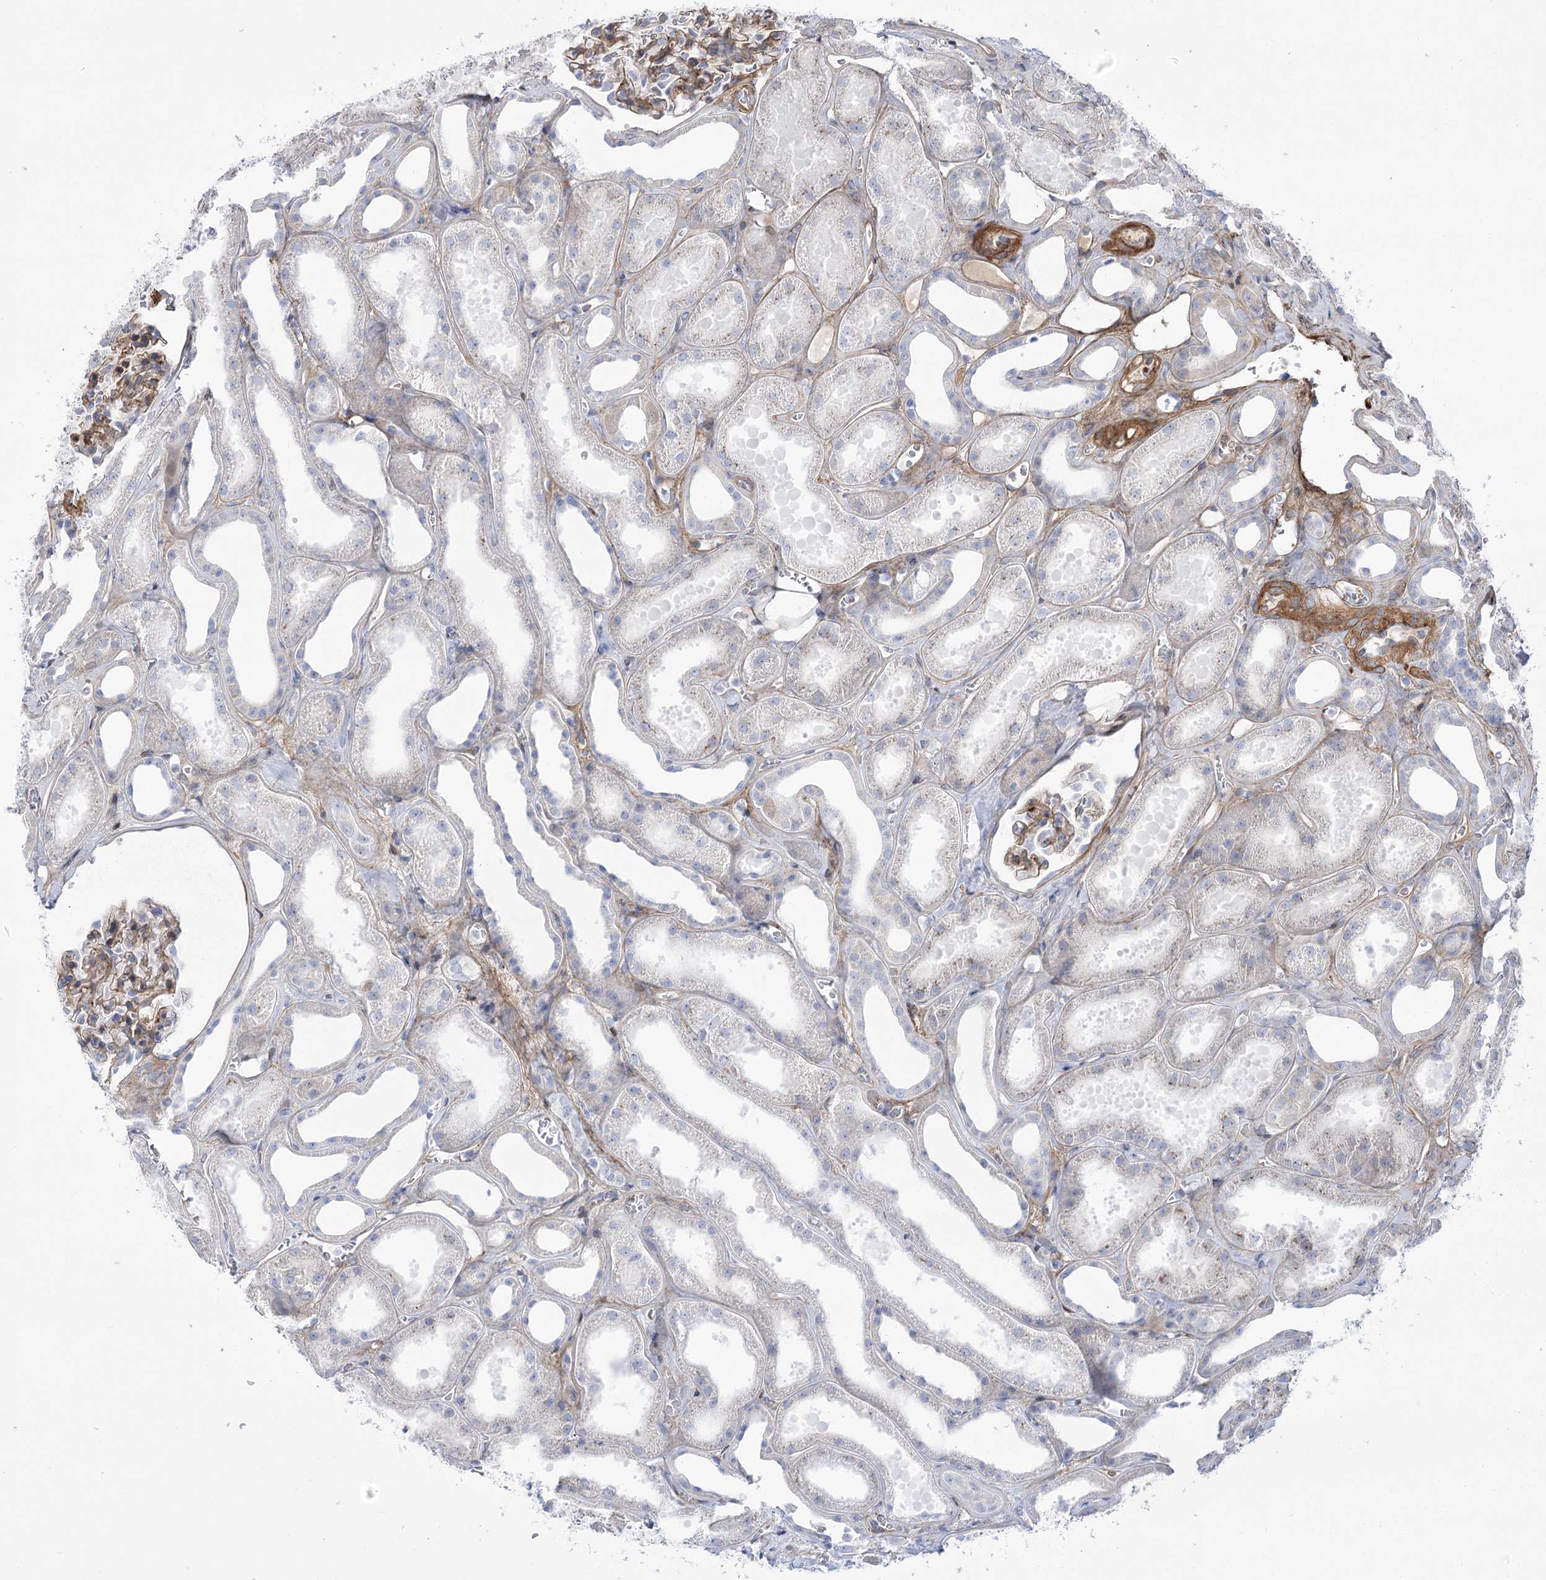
{"staining": {"intensity": "moderate", "quantity": "25%-75%", "location": "cytoplasmic/membranous"}, "tissue": "kidney", "cell_type": "Cells in glomeruli", "image_type": "normal", "snomed": [{"axis": "morphology", "description": "Normal tissue, NOS"}, {"axis": "morphology", "description": "Adenocarcinoma, NOS"}, {"axis": "topography", "description": "Kidney"}], "caption": "Immunohistochemical staining of benign kidney reveals medium levels of moderate cytoplasmic/membranous staining in about 25%-75% of cells in glomeruli. (IHC, brightfield microscopy, high magnification).", "gene": "ANKRD23", "patient": {"sex": "female", "age": 68}}